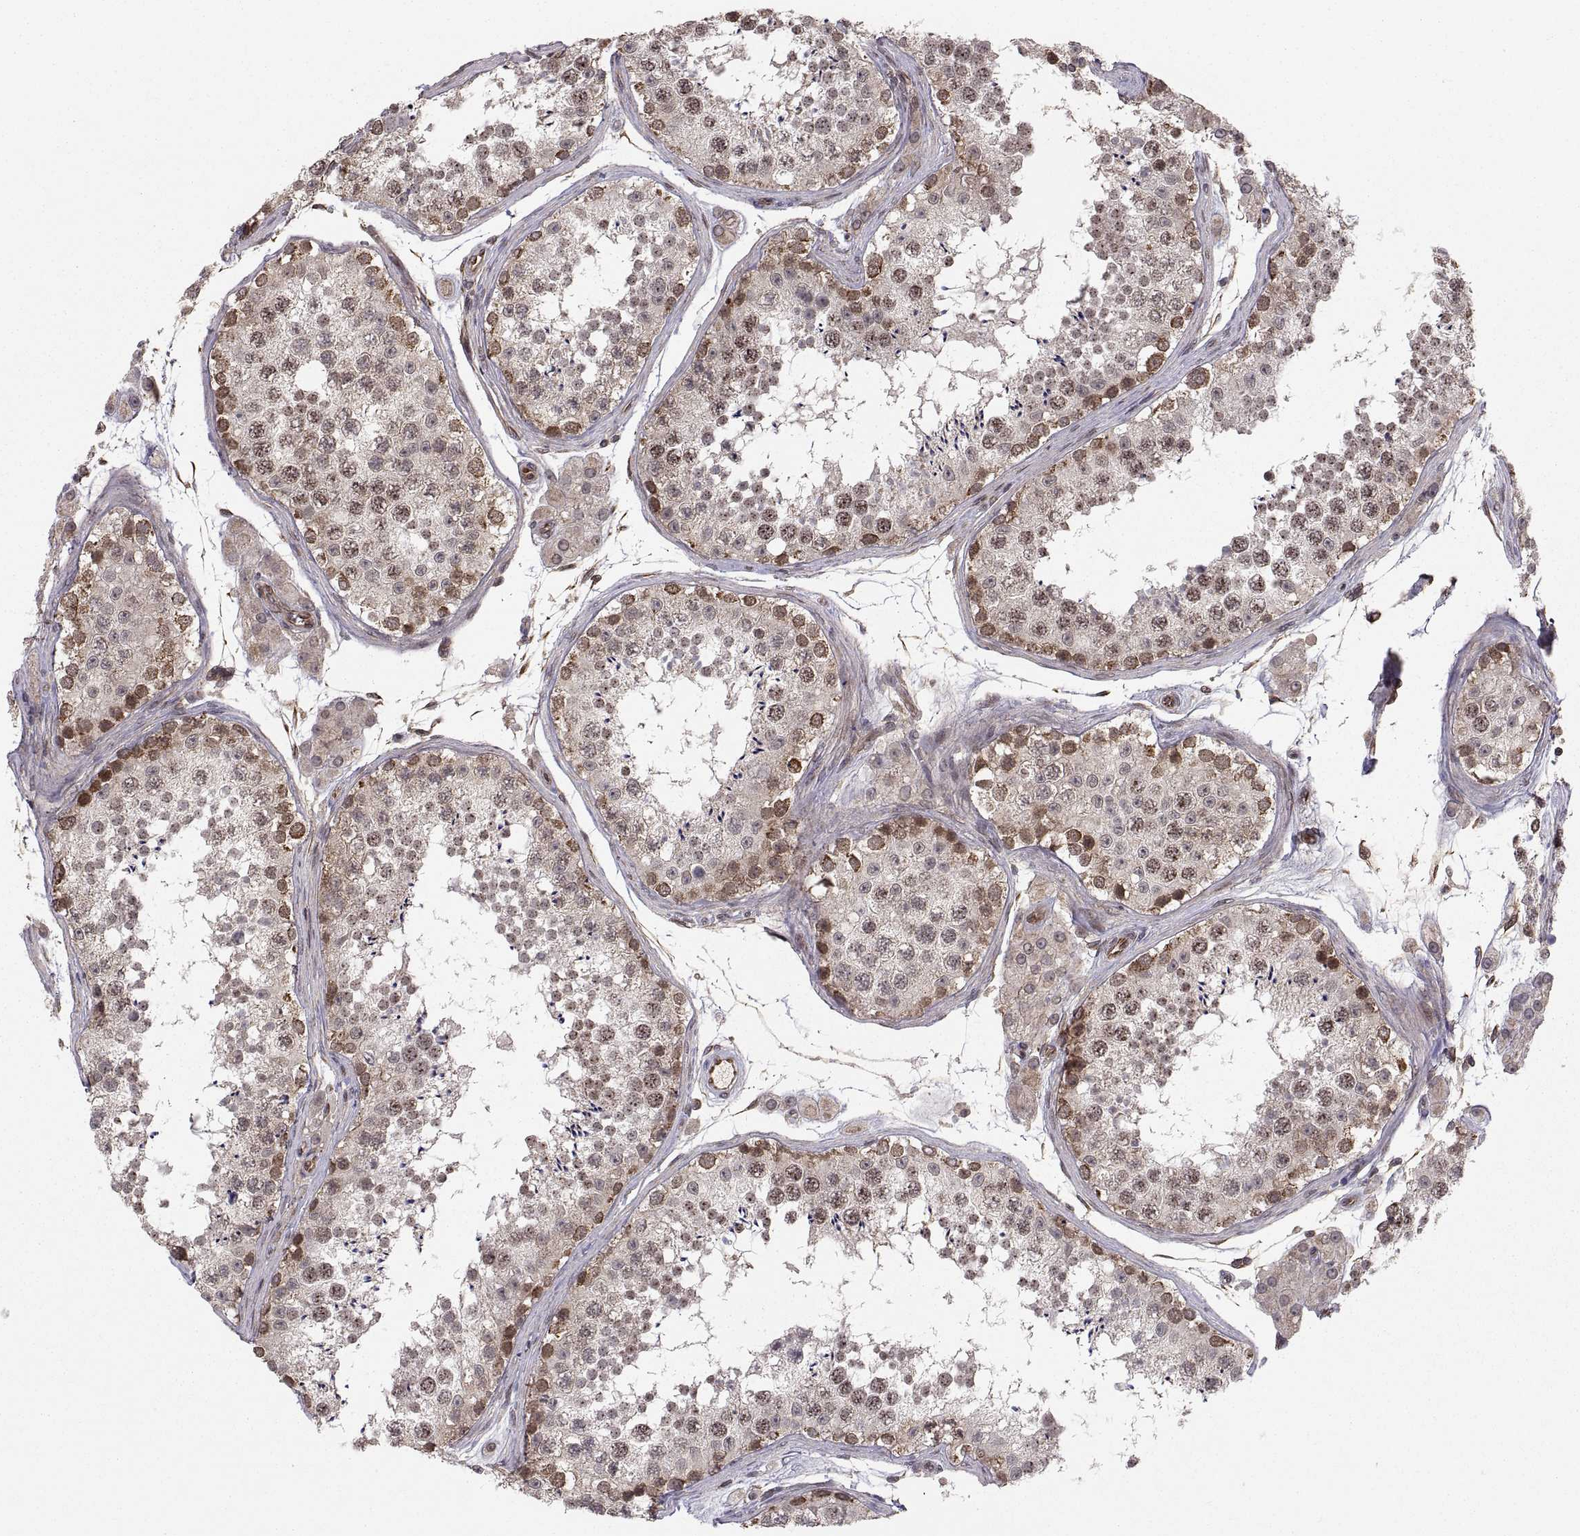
{"staining": {"intensity": "strong", "quantity": "<25%", "location": "cytoplasmic/membranous,nuclear"}, "tissue": "testis", "cell_type": "Cells in seminiferous ducts", "image_type": "normal", "snomed": [{"axis": "morphology", "description": "Normal tissue, NOS"}, {"axis": "topography", "description": "Testis"}], "caption": "IHC of unremarkable testis displays medium levels of strong cytoplasmic/membranous,nuclear positivity in about <25% of cells in seminiferous ducts.", "gene": "ABL2", "patient": {"sex": "male", "age": 41}}